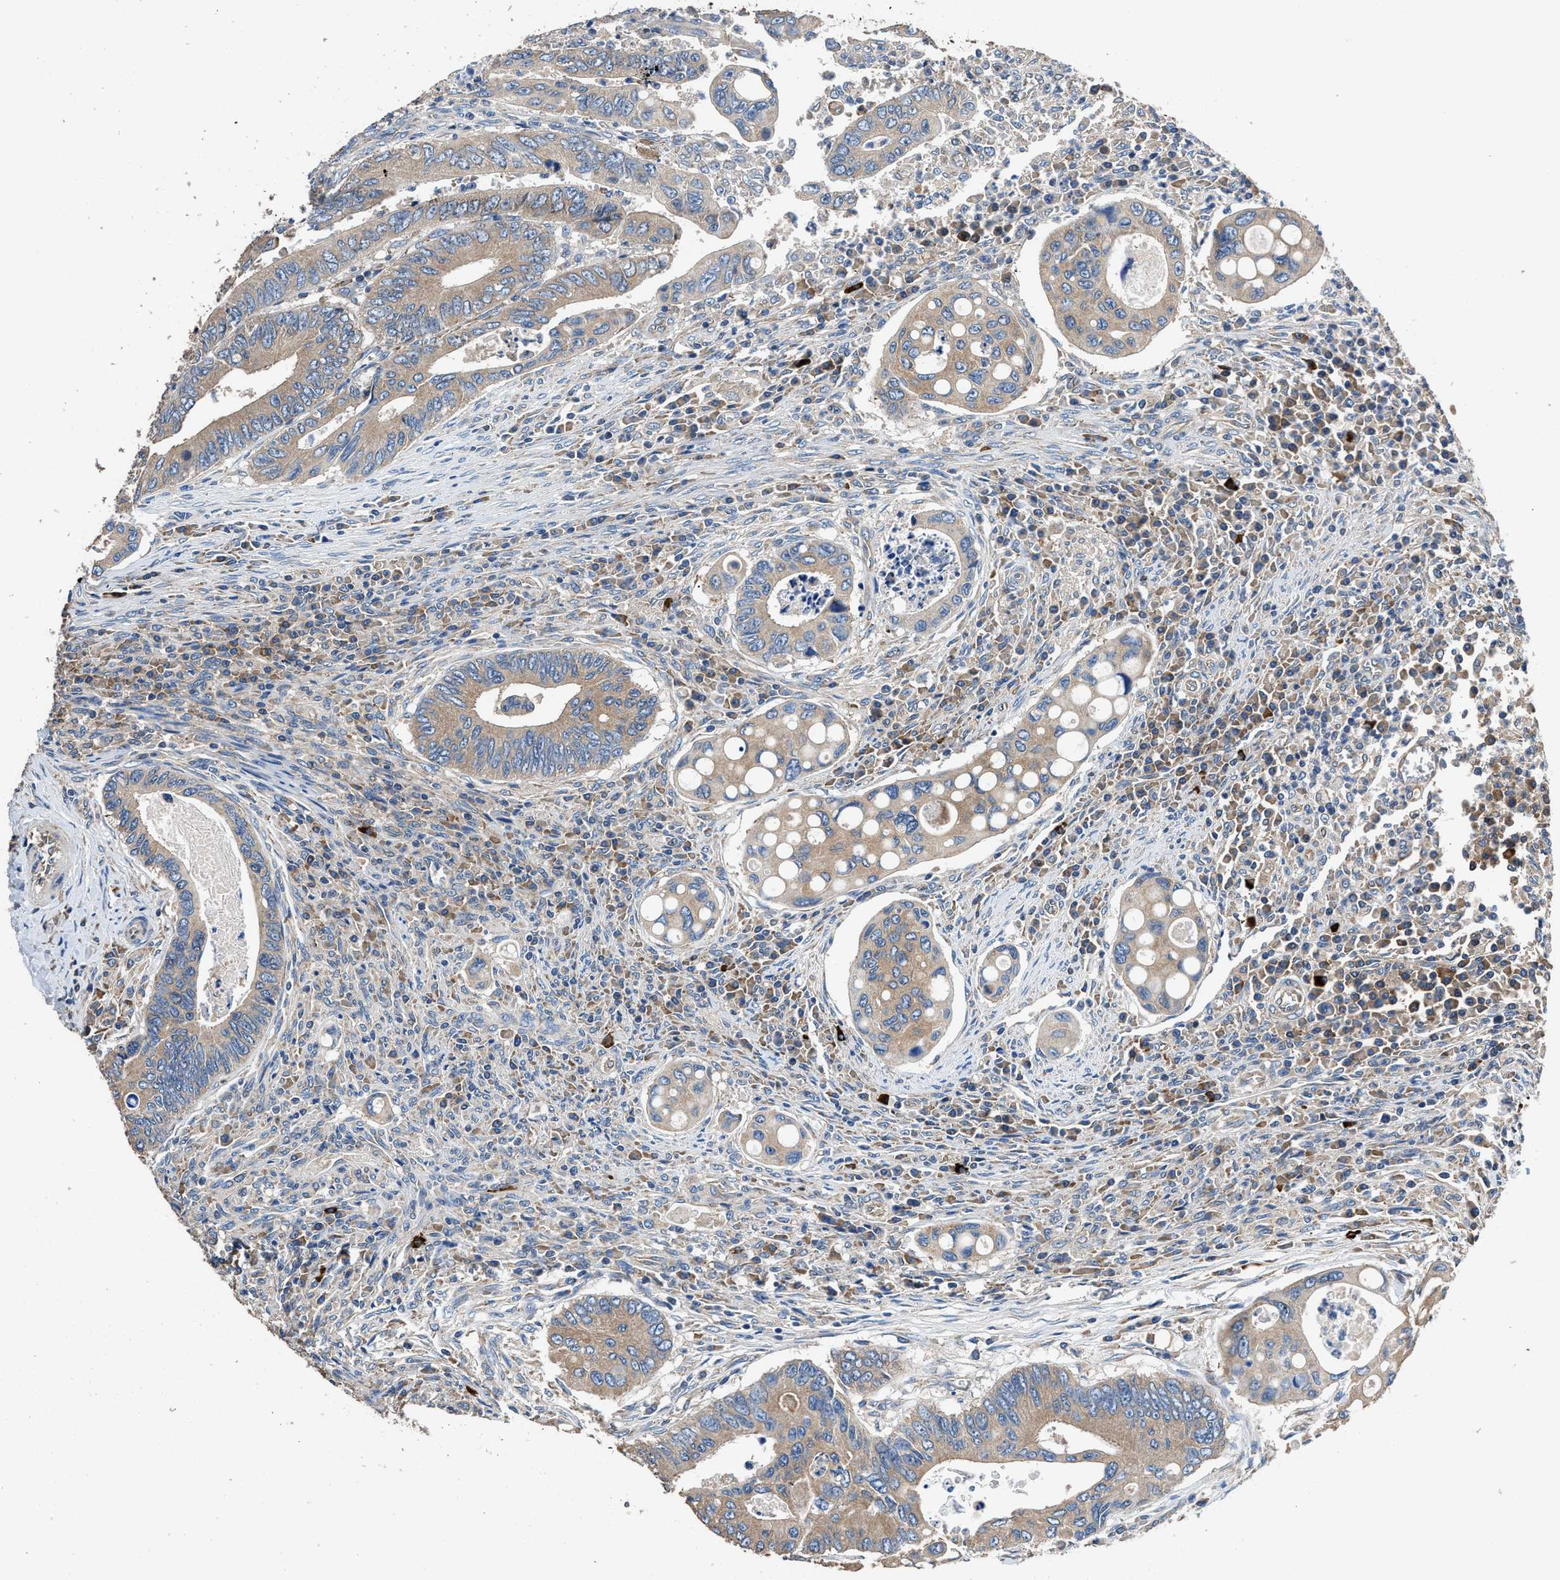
{"staining": {"intensity": "moderate", "quantity": ">75%", "location": "cytoplasmic/membranous"}, "tissue": "colorectal cancer", "cell_type": "Tumor cells", "image_type": "cancer", "snomed": [{"axis": "morphology", "description": "Inflammation, NOS"}, {"axis": "morphology", "description": "Adenocarcinoma, NOS"}, {"axis": "topography", "description": "Colon"}], "caption": "Immunohistochemical staining of human colorectal cancer (adenocarcinoma) shows moderate cytoplasmic/membranous protein positivity in approximately >75% of tumor cells. Using DAB (3,3'-diaminobenzidine) (brown) and hematoxylin (blue) stains, captured at high magnification using brightfield microscopy.", "gene": "DHRS7B", "patient": {"sex": "male", "age": 72}}